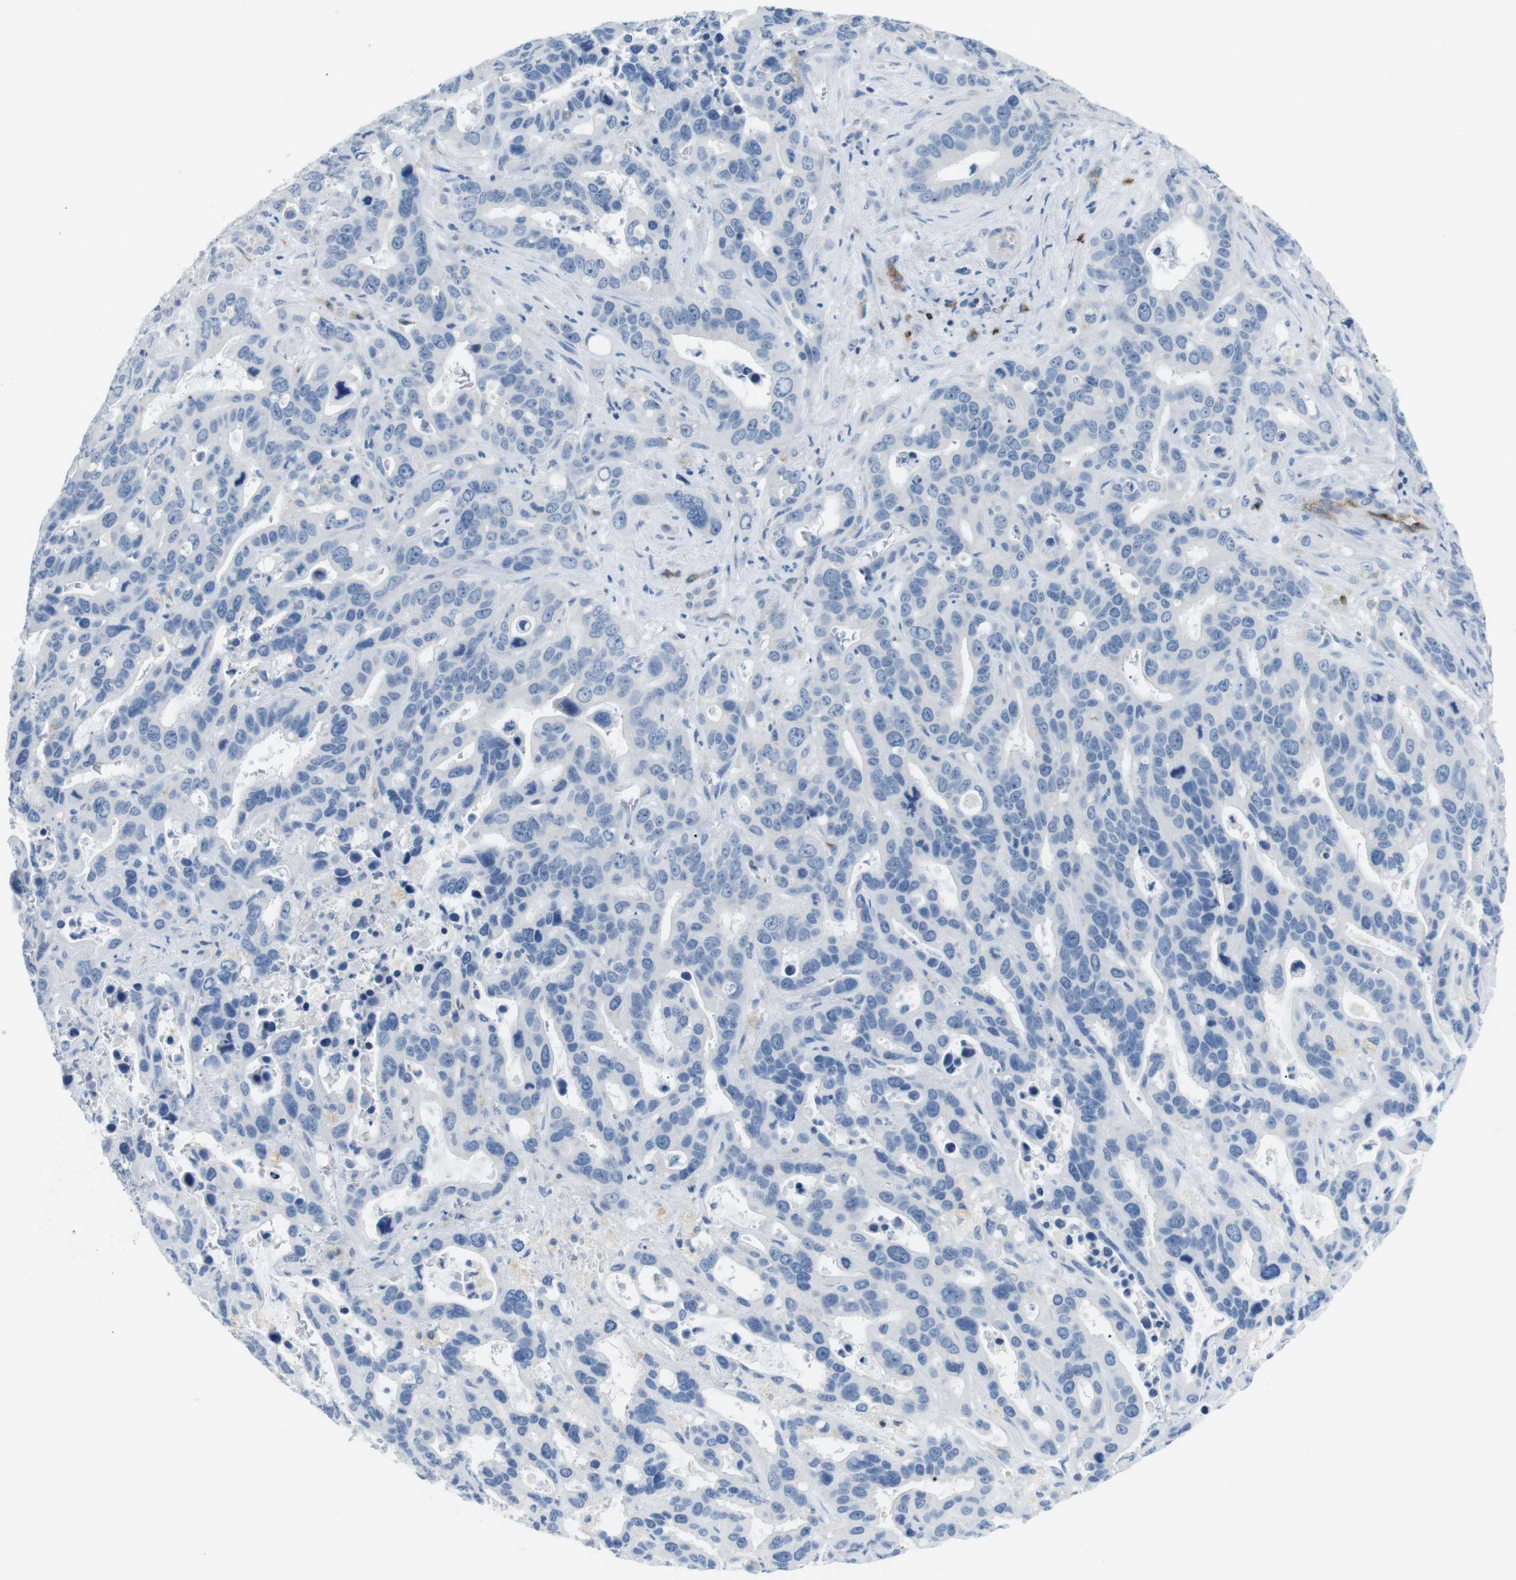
{"staining": {"intensity": "negative", "quantity": "none", "location": "none"}, "tissue": "liver cancer", "cell_type": "Tumor cells", "image_type": "cancer", "snomed": [{"axis": "morphology", "description": "Cholangiocarcinoma"}, {"axis": "topography", "description": "Liver"}], "caption": "Liver cancer was stained to show a protein in brown. There is no significant staining in tumor cells.", "gene": "TNFRSF4", "patient": {"sex": "female", "age": 65}}